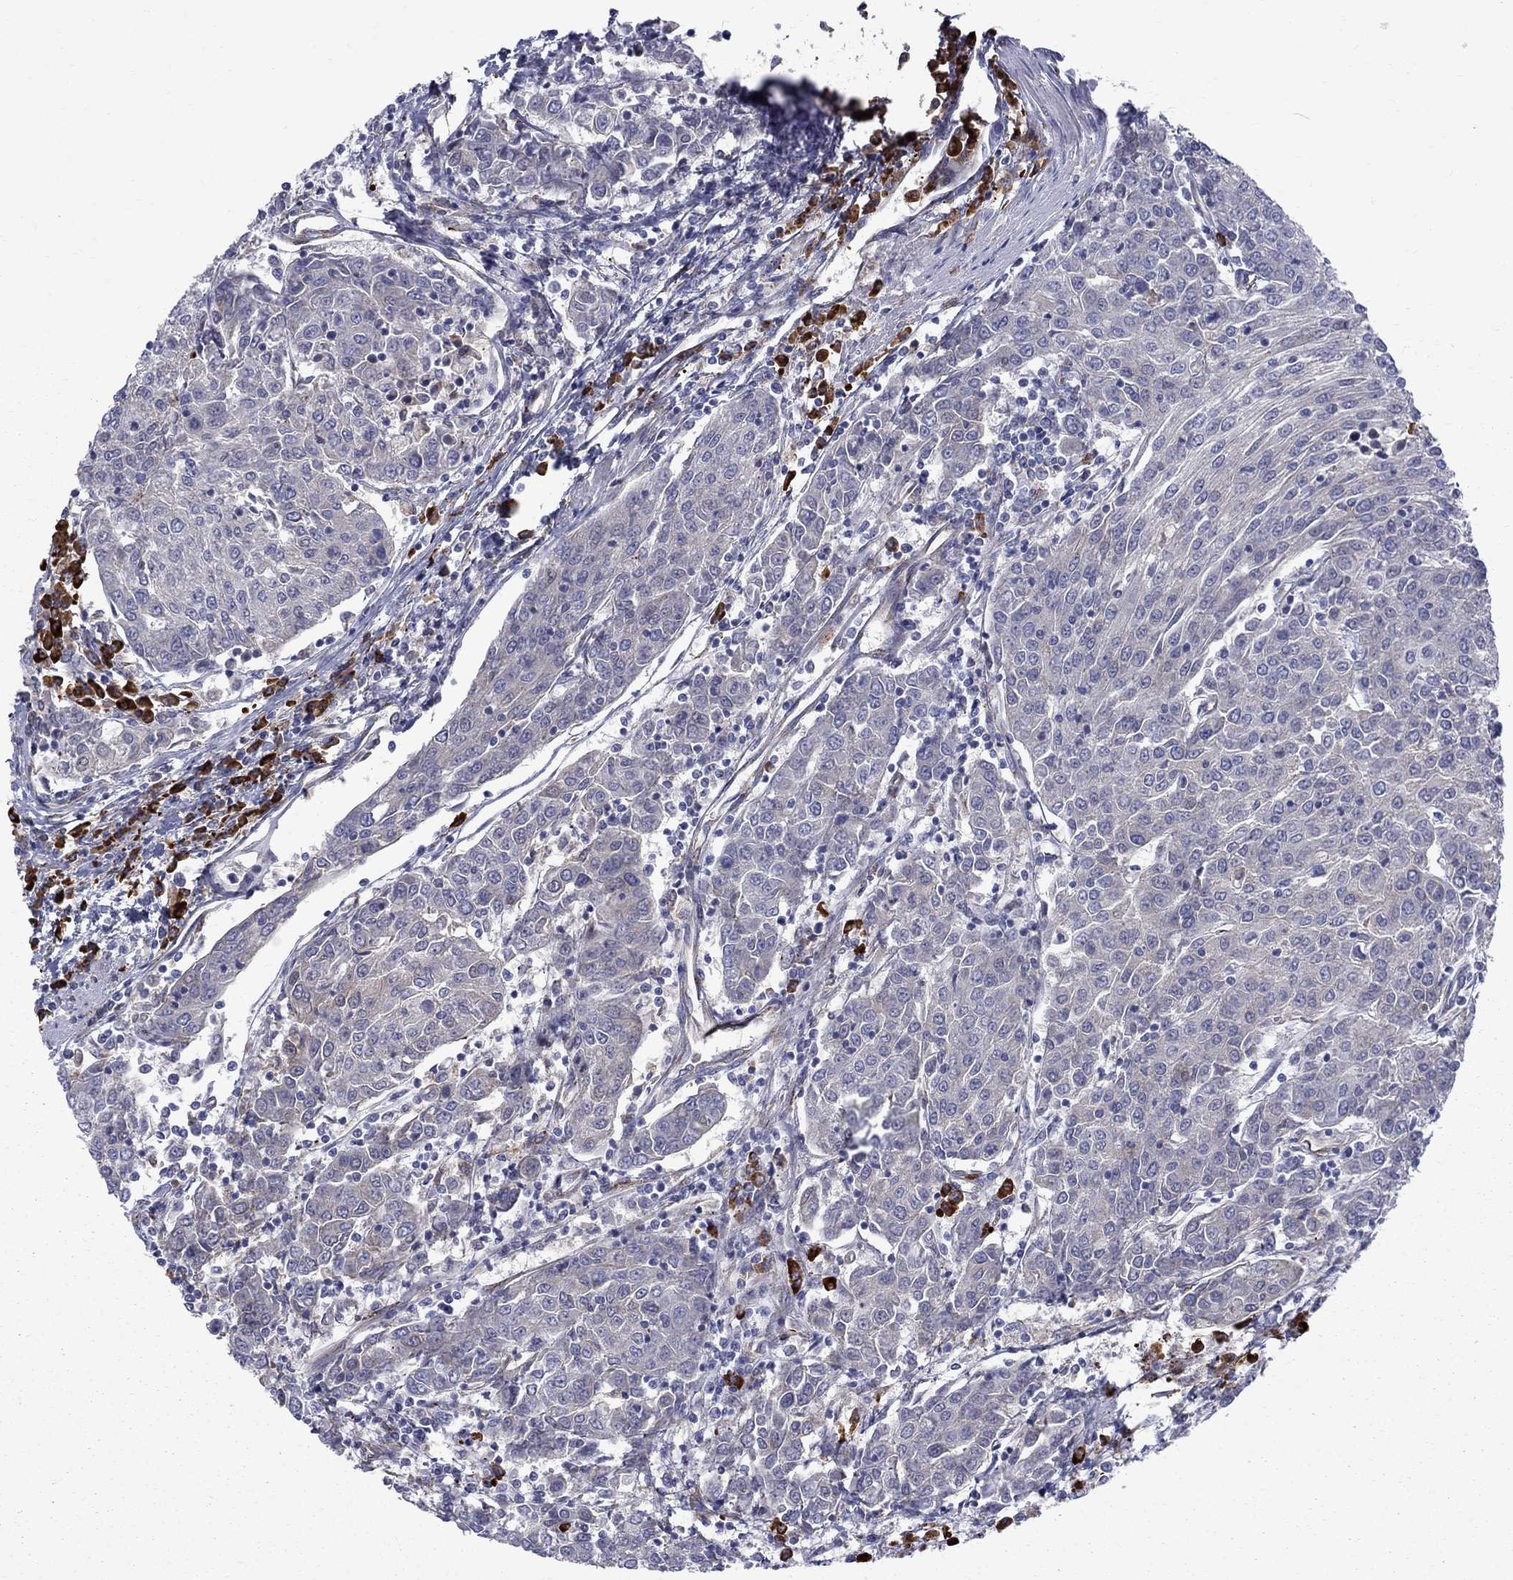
{"staining": {"intensity": "negative", "quantity": "none", "location": "none"}, "tissue": "urothelial cancer", "cell_type": "Tumor cells", "image_type": "cancer", "snomed": [{"axis": "morphology", "description": "Urothelial carcinoma, High grade"}, {"axis": "topography", "description": "Urinary bladder"}], "caption": "This is an immunohistochemistry (IHC) image of urothelial carcinoma (high-grade). There is no expression in tumor cells.", "gene": "ASNS", "patient": {"sex": "female", "age": 85}}